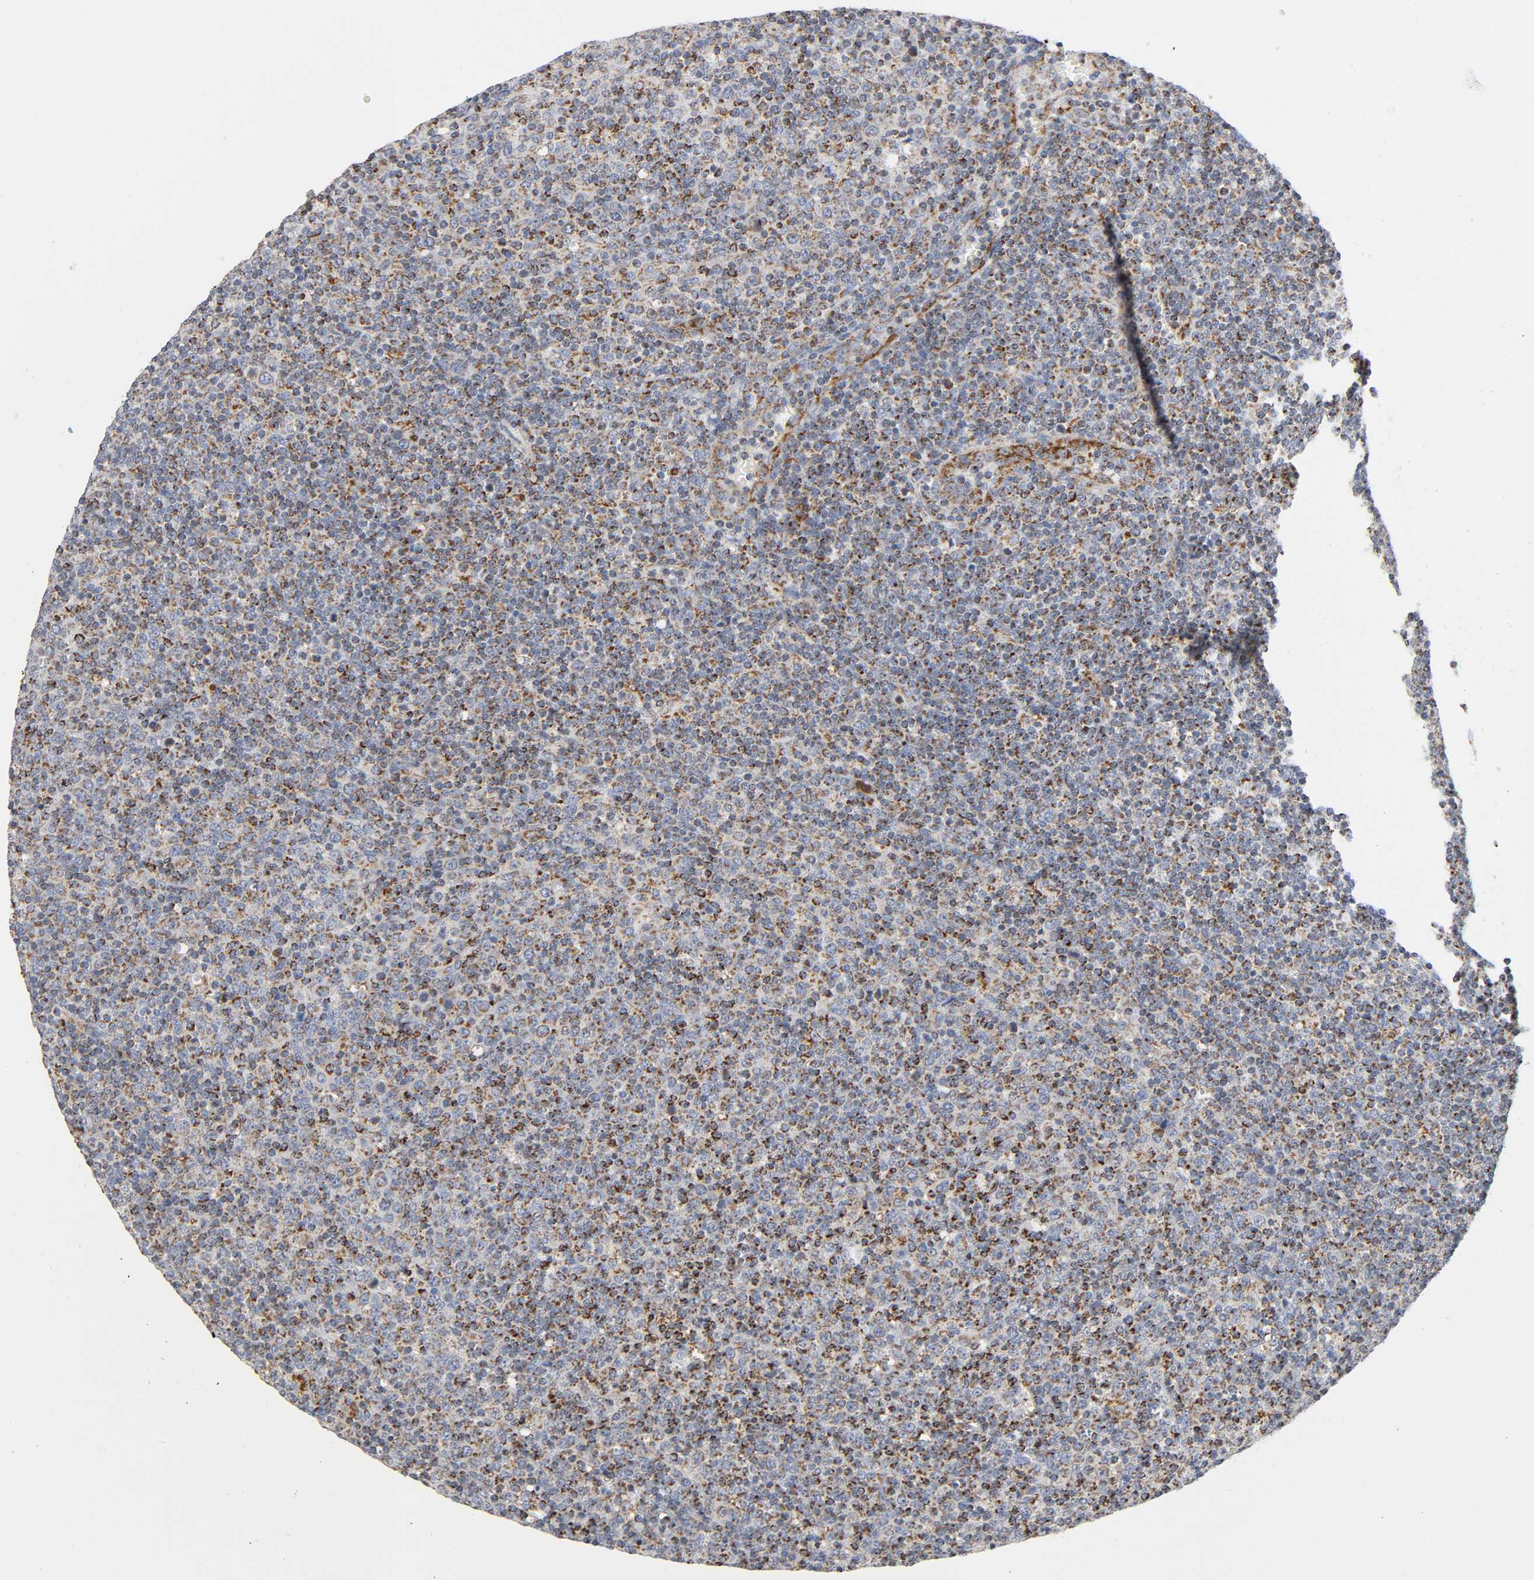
{"staining": {"intensity": "moderate", "quantity": ">75%", "location": "cytoplasmic/membranous"}, "tissue": "lymphoma", "cell_type": "Tumor cells", "image_type": "cancer", "snomed": [{"axis": "morphology", "description": "Malignant lymphoma, non-Hodgkin's type, Low grade"}, {"axis": "topography", "description": "Lymph node"}], "caption": "There is medium levels of moderate cytoplasmic/membranous expression in tumor cells of lymphoma, as demonstrated by immunohistochemical staining (brown color).", "gene": "BAK1", "patient": {"sex": "male", "age": 70}}